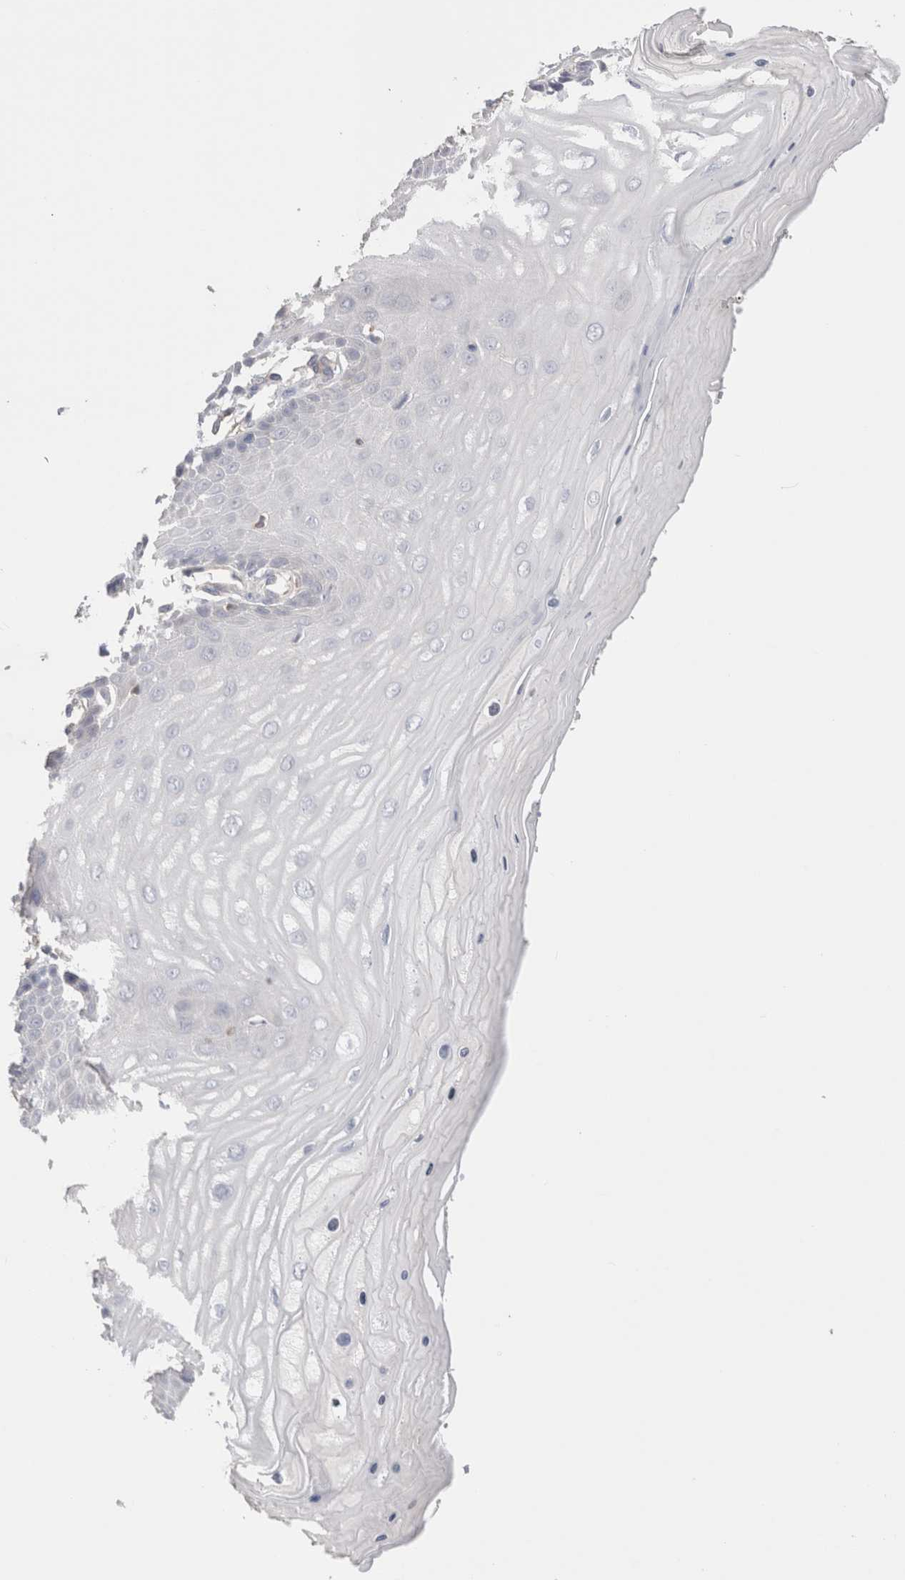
{"staining": {"intensity": "weak", "quantity": "25%-75%", "location": "cytoplasmic/membranous"}, "tissue": "cervix", "cell_type": "Glandular cells", "image_type": "normal", "snomed": [{"axis": "morphology", "description": "Normal tissue, NOS"}, {"axis": "topography", "description": "Cervix"}], "caption": "Benign cervix was stained to show a protein in brown. There is low levels of weak cytoplasmic/membranous positivity in approximately 25%-75% of glandular cells.", "gene": "CAPN2", "patient": {"sex": "female", "age": 55}}